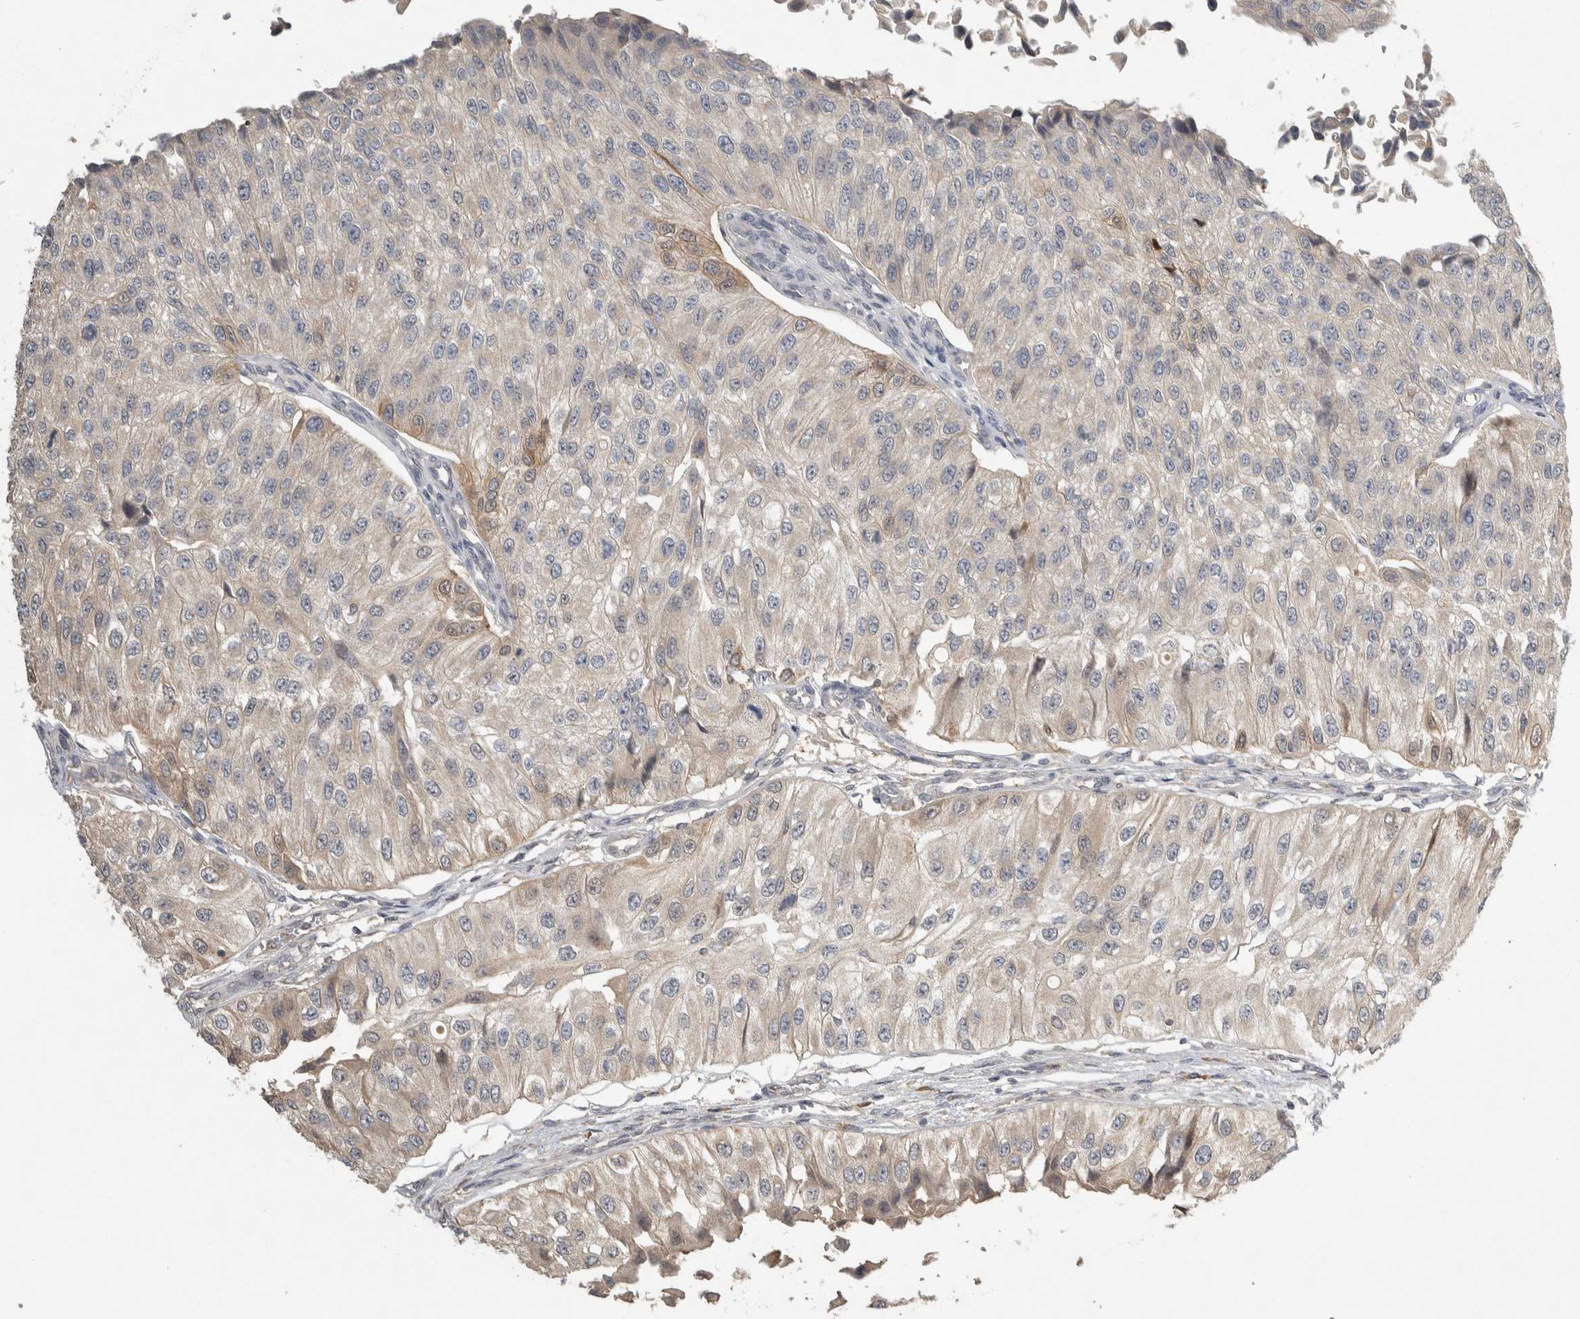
{"staining": {"intensity": "weak", "quantity": "<25%", "location": "cytoplasmic/membranous"}, "tissue": "urothelial cancer", "cell_type": "Tumor cells", "image_type": "cancer", "snomed": [{"axis": "morphology", "description": "Urothelial carcinoma, High grade"}, {"axis": "topography", "description": "Kidney"}, {"axis": "topography", "description": "Urinary bladder"}], "caption": "Urothelial cancer was stained to show a protein in brown. There is no significant expression in tumor cells. Brightfield microscopy of immunohistochemistry stained with DAB (brown) and hematoxylin (blue), captured at high magnification.", "gene": "EIF3H", "patient": {"sex": "male", "age": 77}}